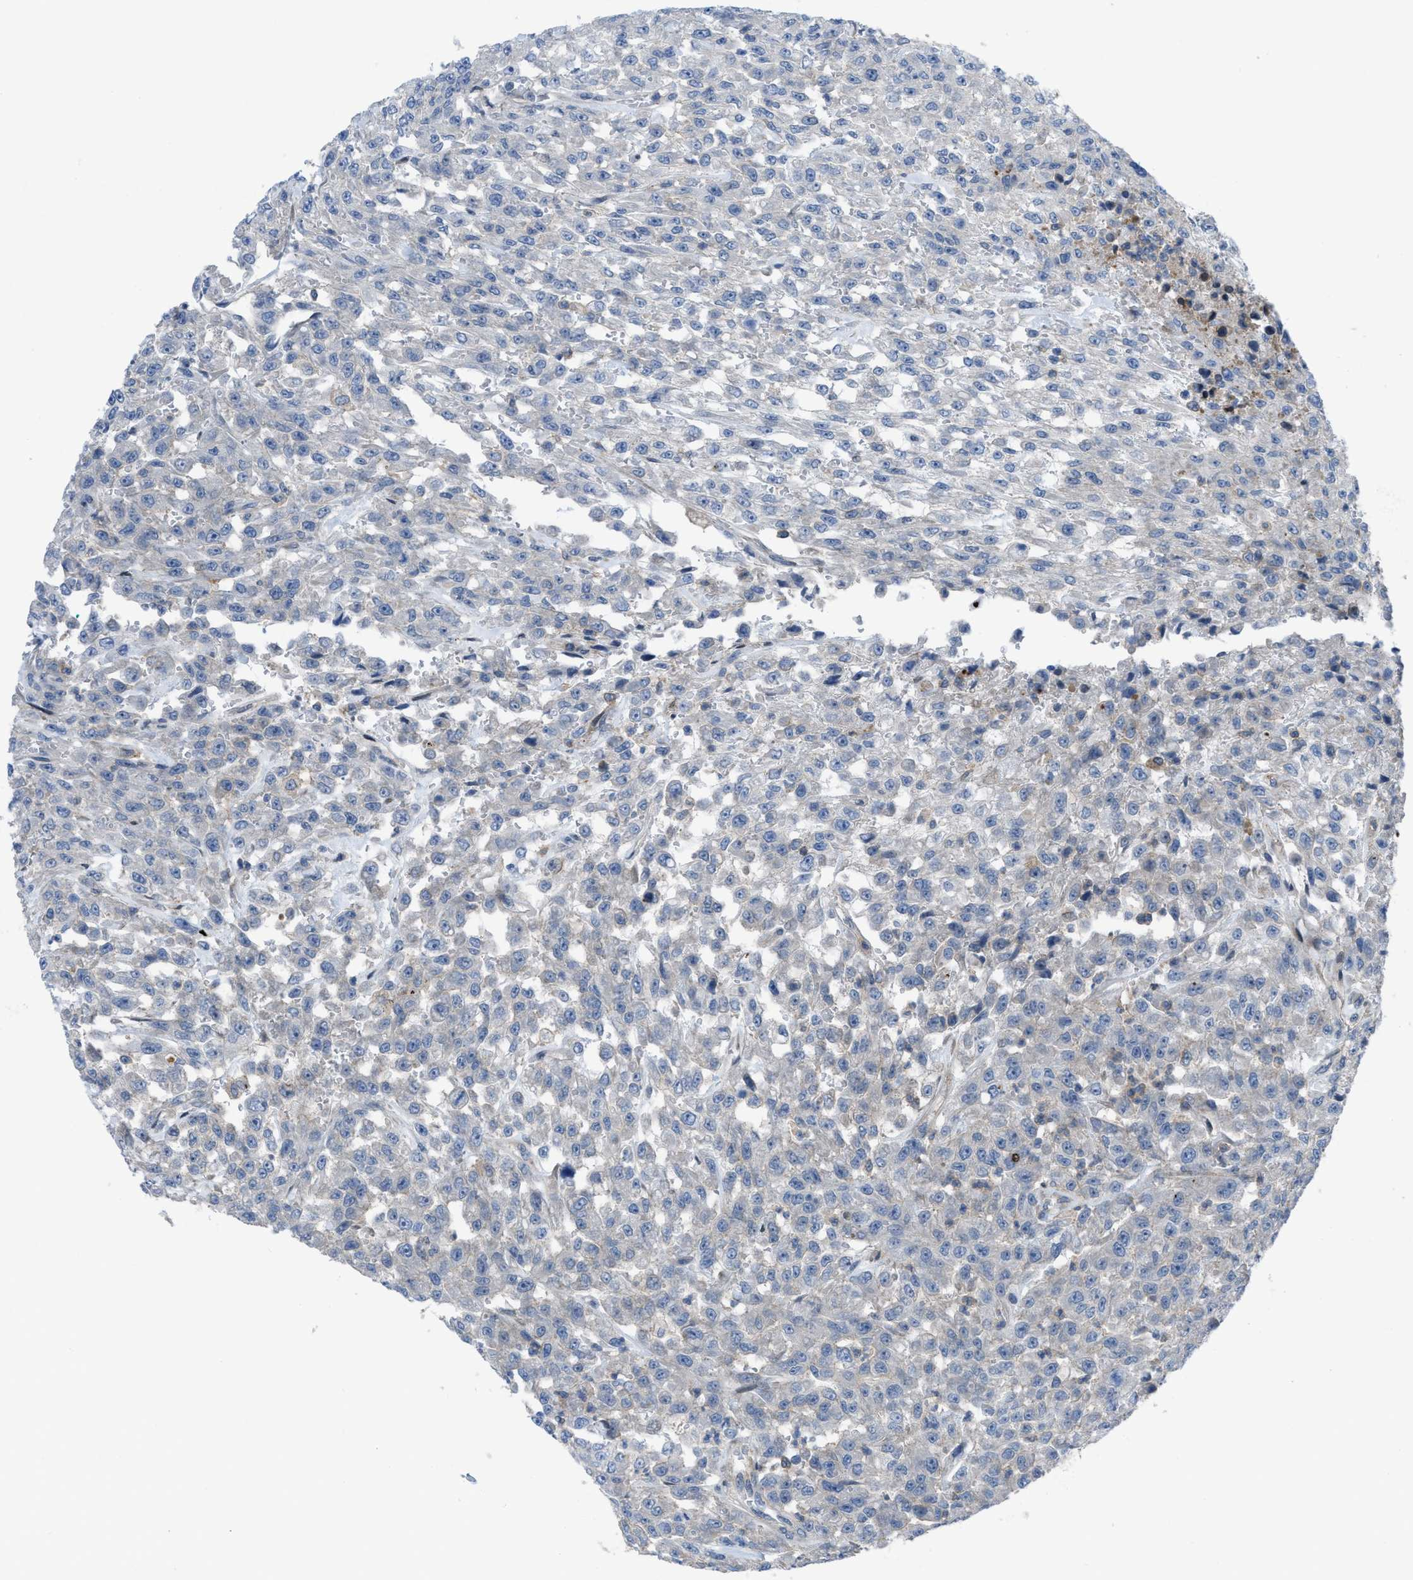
{"staining": {"intensity": "negative", "quantity": "none", "location": "none"}, "tissue": "urothelial cancer", "cell_type": "Tumor cells", "image_type": "cancer", "snomed": [{"axis": "morphology", "description": "Urothelial carcinoma, High grade"}, {"axis": "topography", "description": "Urinary bladder"}], "caption": "Protein analysis of urothelial carcinoma (high-grade) shows no significant staining in tumor cells. (DAB immunohistochemistry, high magnification).", "gene": "MYO18A", "patient": {"sex": "male", "age": 46}}